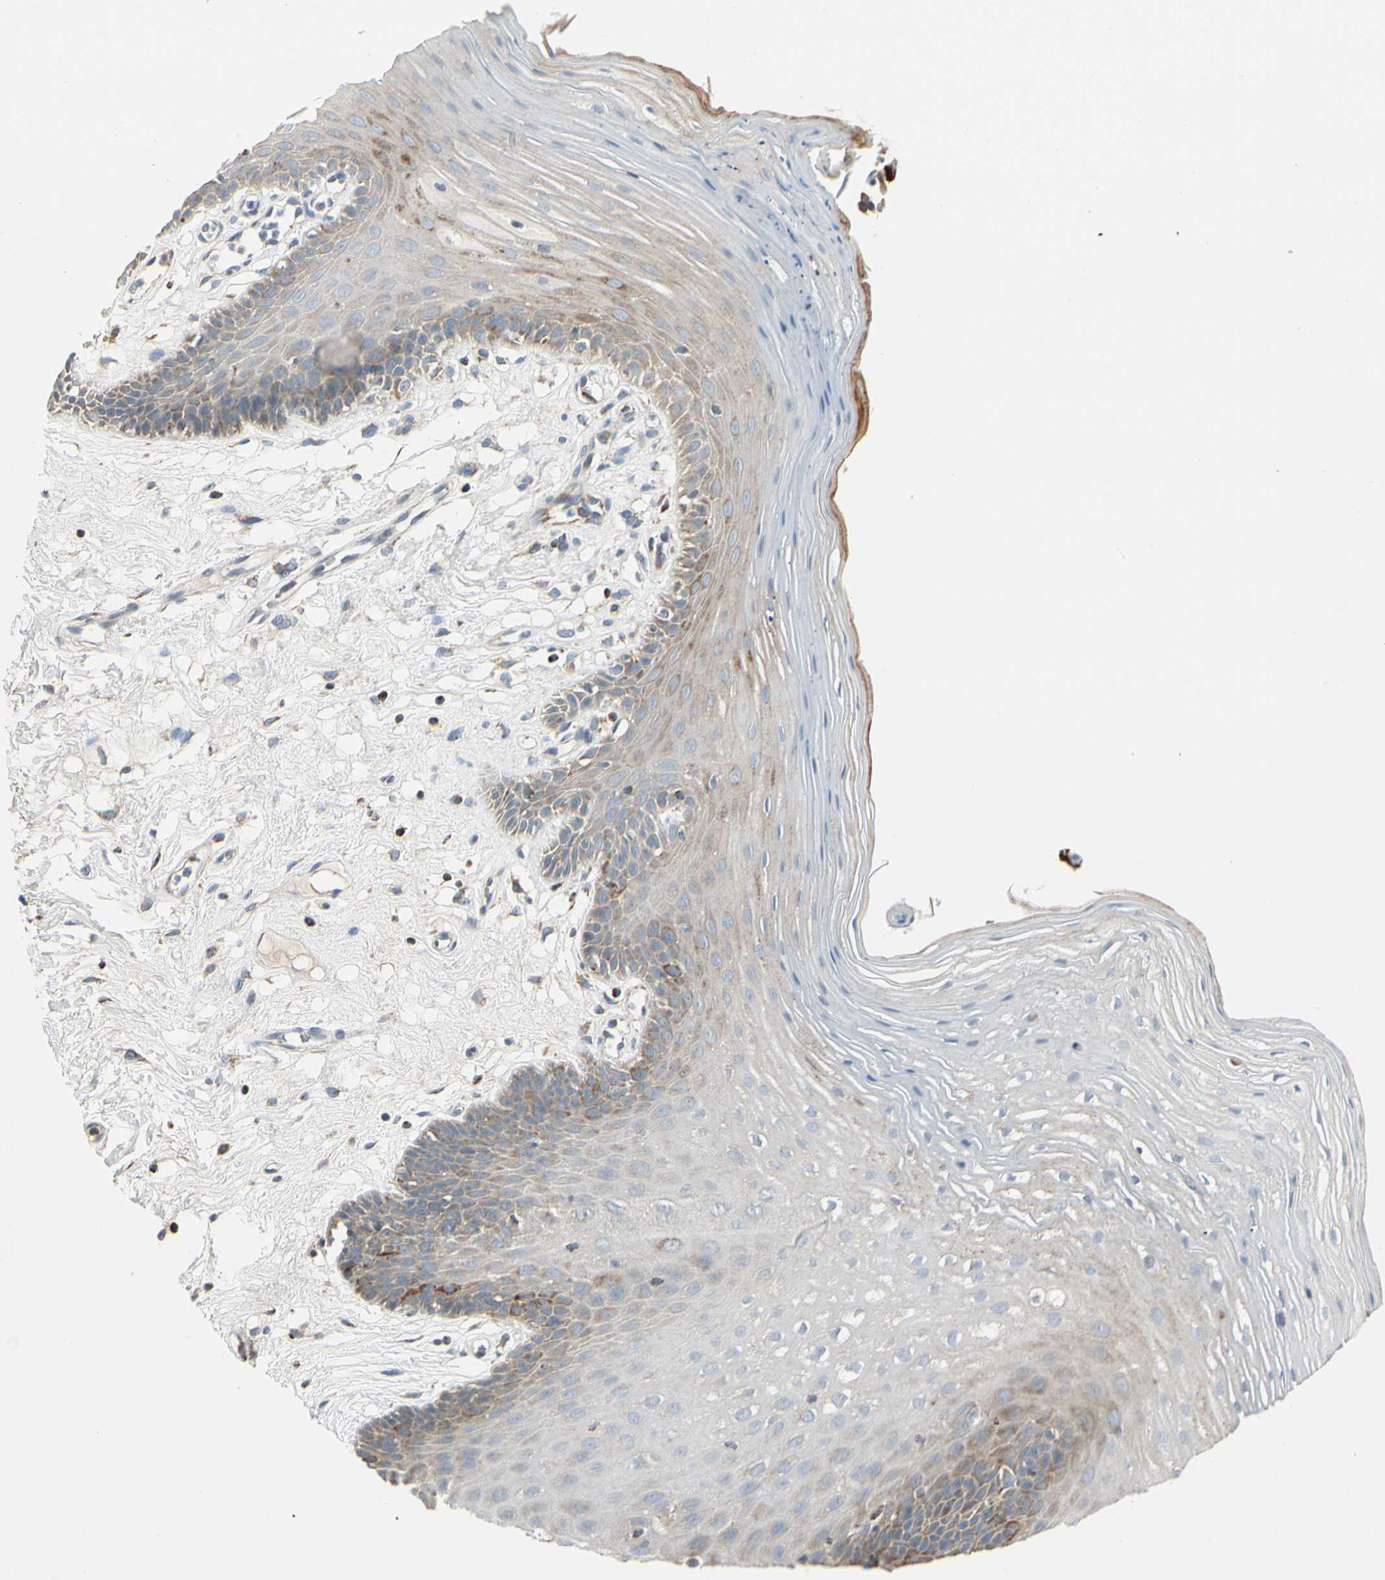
{"staining": {"intensity": "moderate", "quantity": ">75%", "location": "cytoplasmic/membranous"}, "tissue": "oral mucosa", "cell_type": "Squamous epithelial cells", "image_type": "normal", "snomed": [{"axis": "morphology", "description": "Normal tissue, NOS"}, {"axis": "morphology", "description": "Squamous cell carcinoma, NOS"}, {"axis": "topography", "description": "Skeletal muscle"}, {"axis": "topography", "description": "Oral tissue"}, {"axis": "topography", "description": "Head-Neck"}], "caption": "High-power microscopy captured an immunohistochemistry (IHC) photomicrograph of unremarkable oral mucosa, revealing moderate cytoplasmic/membranous staining in about >75% of squamous epithelial cells. (Brightfield microscopy of DAB IHC at high magnification).", "gene": "ANKS6", "patient": {"sex": "male", "age": 71}}